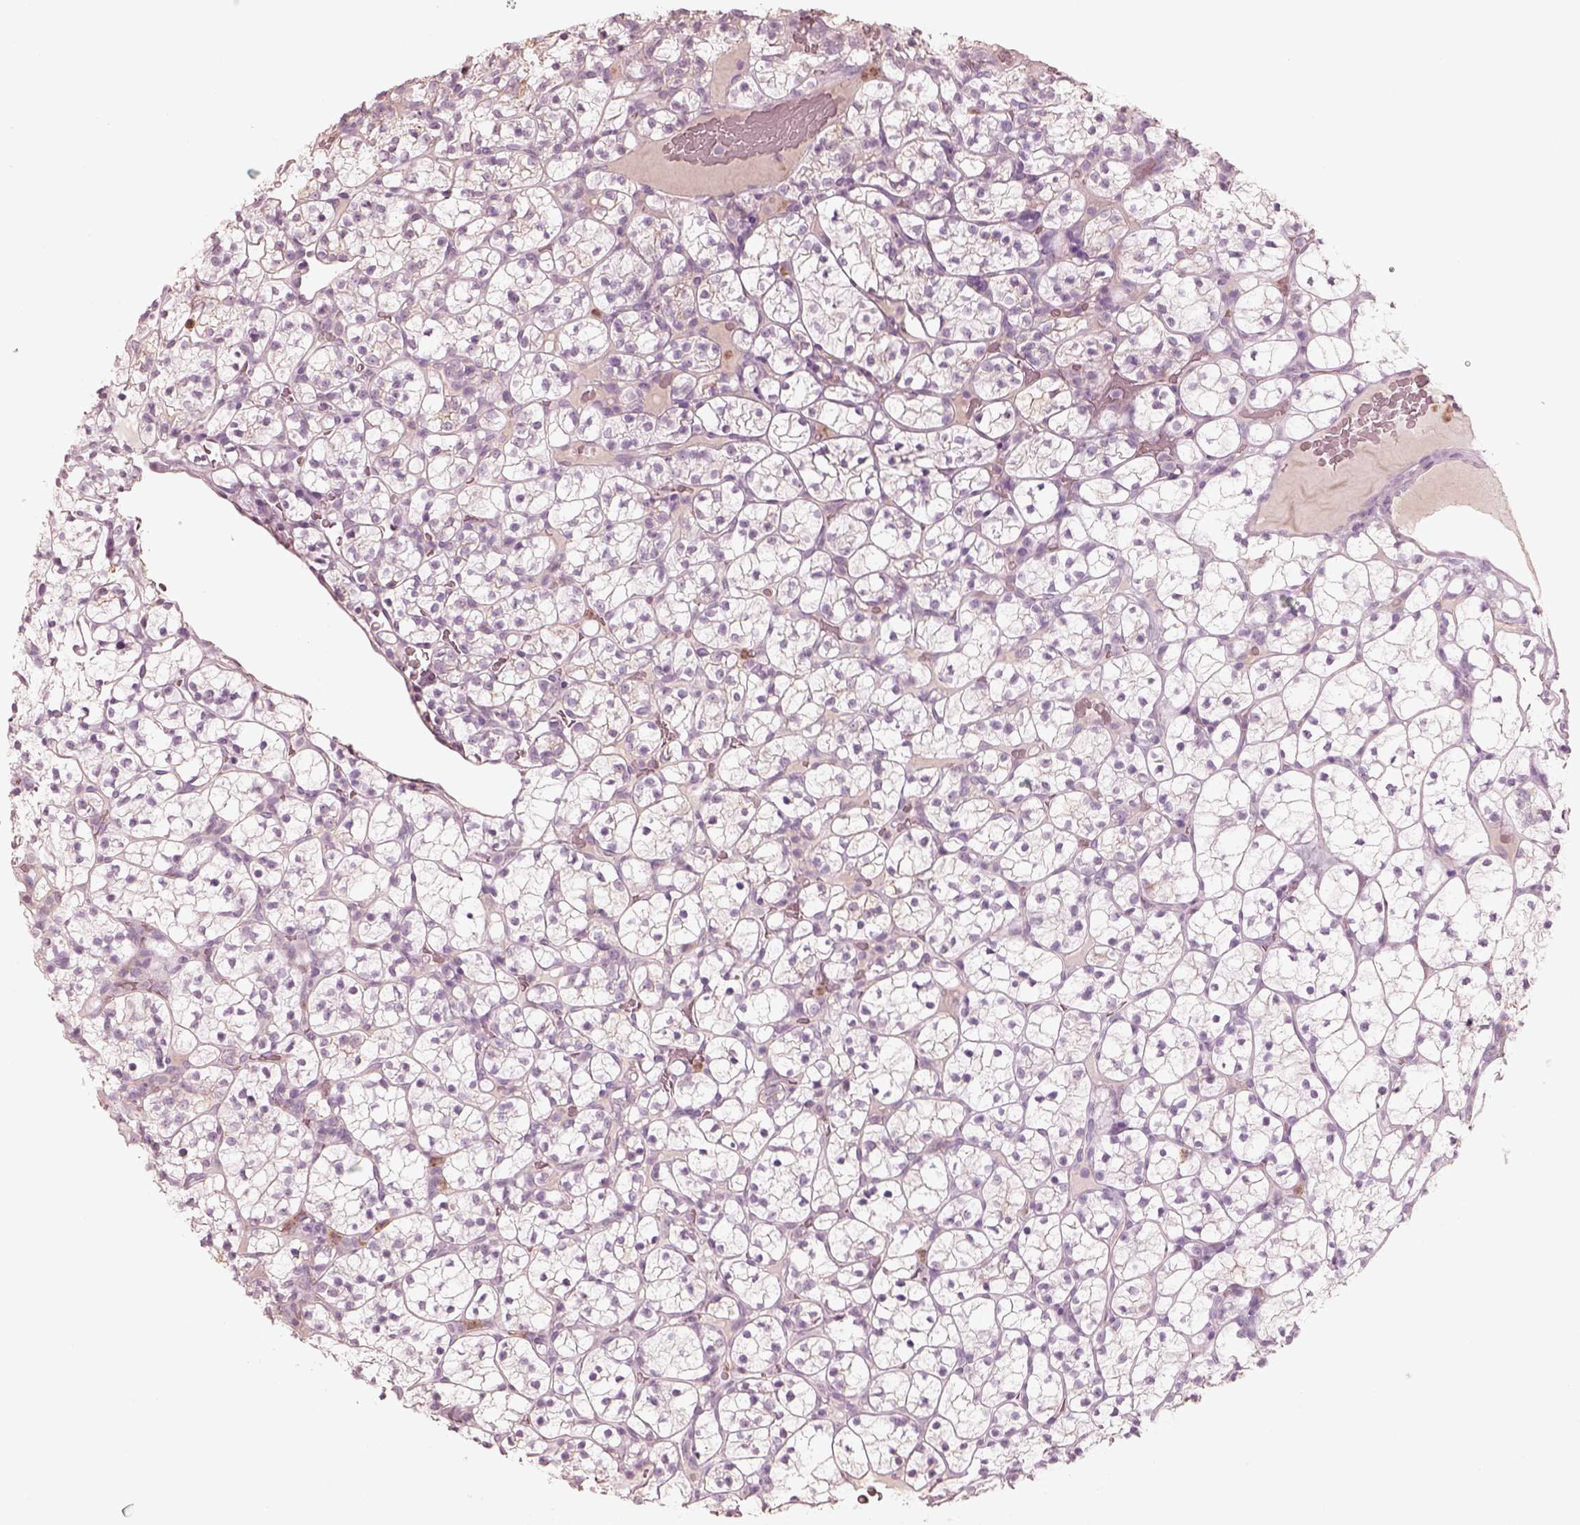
{"staining": {"intensity": "negative", "quantity": "none", "location": "none"}, "tissue": "renal cancer", "cell_type": "Tumor cells", "image_type": "cancer", "snomed": [{"axis": "morphology", "description": "Adenocarcinoma, NOS"}, {"axis": "topography", "description": "Kidney"}], "caption": "Immunohistochemistry of human renal cancer demonstrates no staining in tumor cells.", "gene": "GPRIN1", "patient": {"sex": "female", "age": 89}}